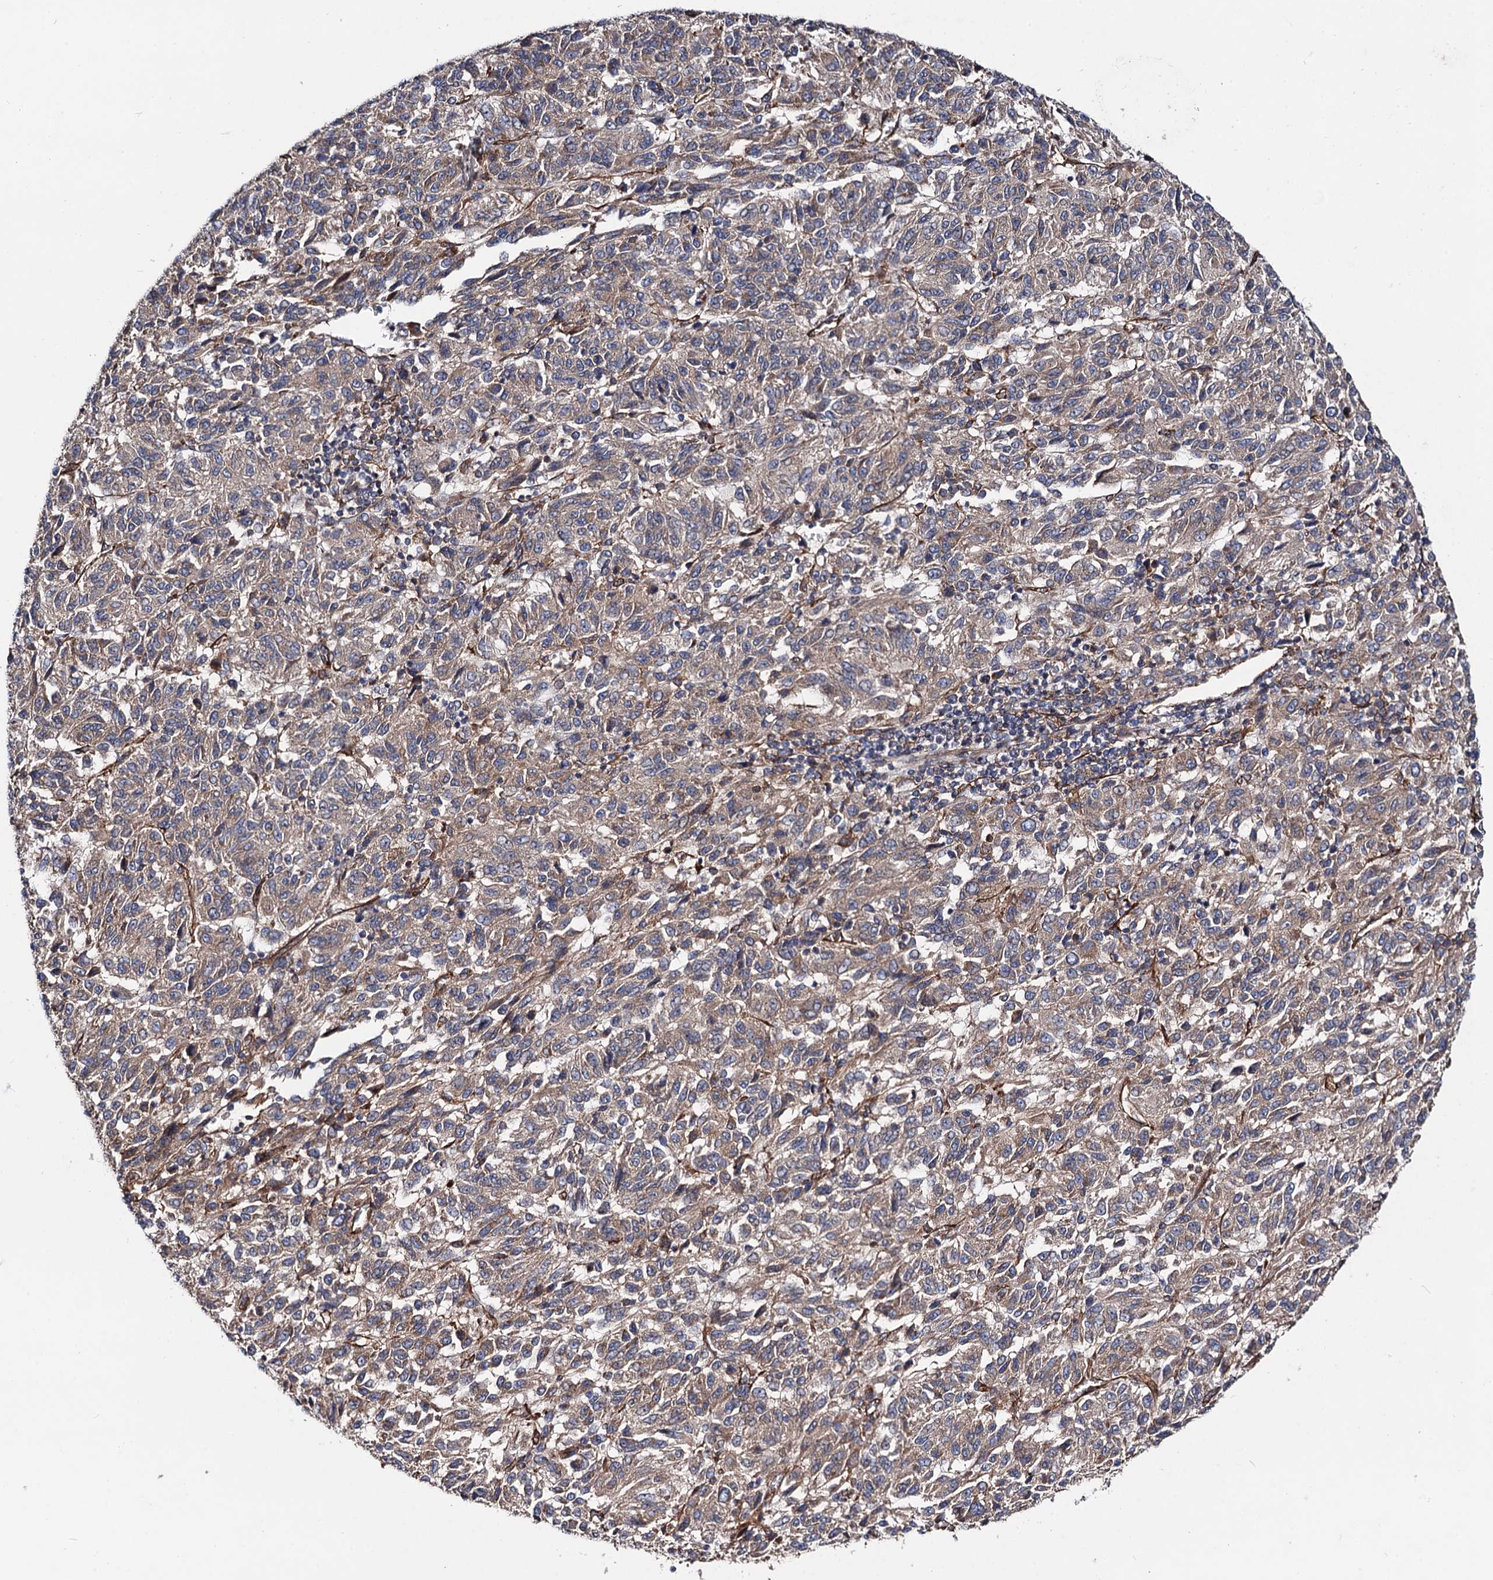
{"staining": {"intensity": "weak", "quantity": ">75%", "location": "cytoplasmic/membranous"}, "tissue": "melanoma", "cell_type": "Tumor cells", "image_type": "cancer", "snomed": [{"axis": "morphology", "description": "Malignant melanoma, Metastatic site"}, {"axis": "topography", "description": "Lung"}], "caption": "Protein staining of melanoma tissue shows weak cytoplasmic/membranous expression in about >75% of tumor cells.", "gene": "CIP2A", "patient": {"sex": "male", "age": 64}}